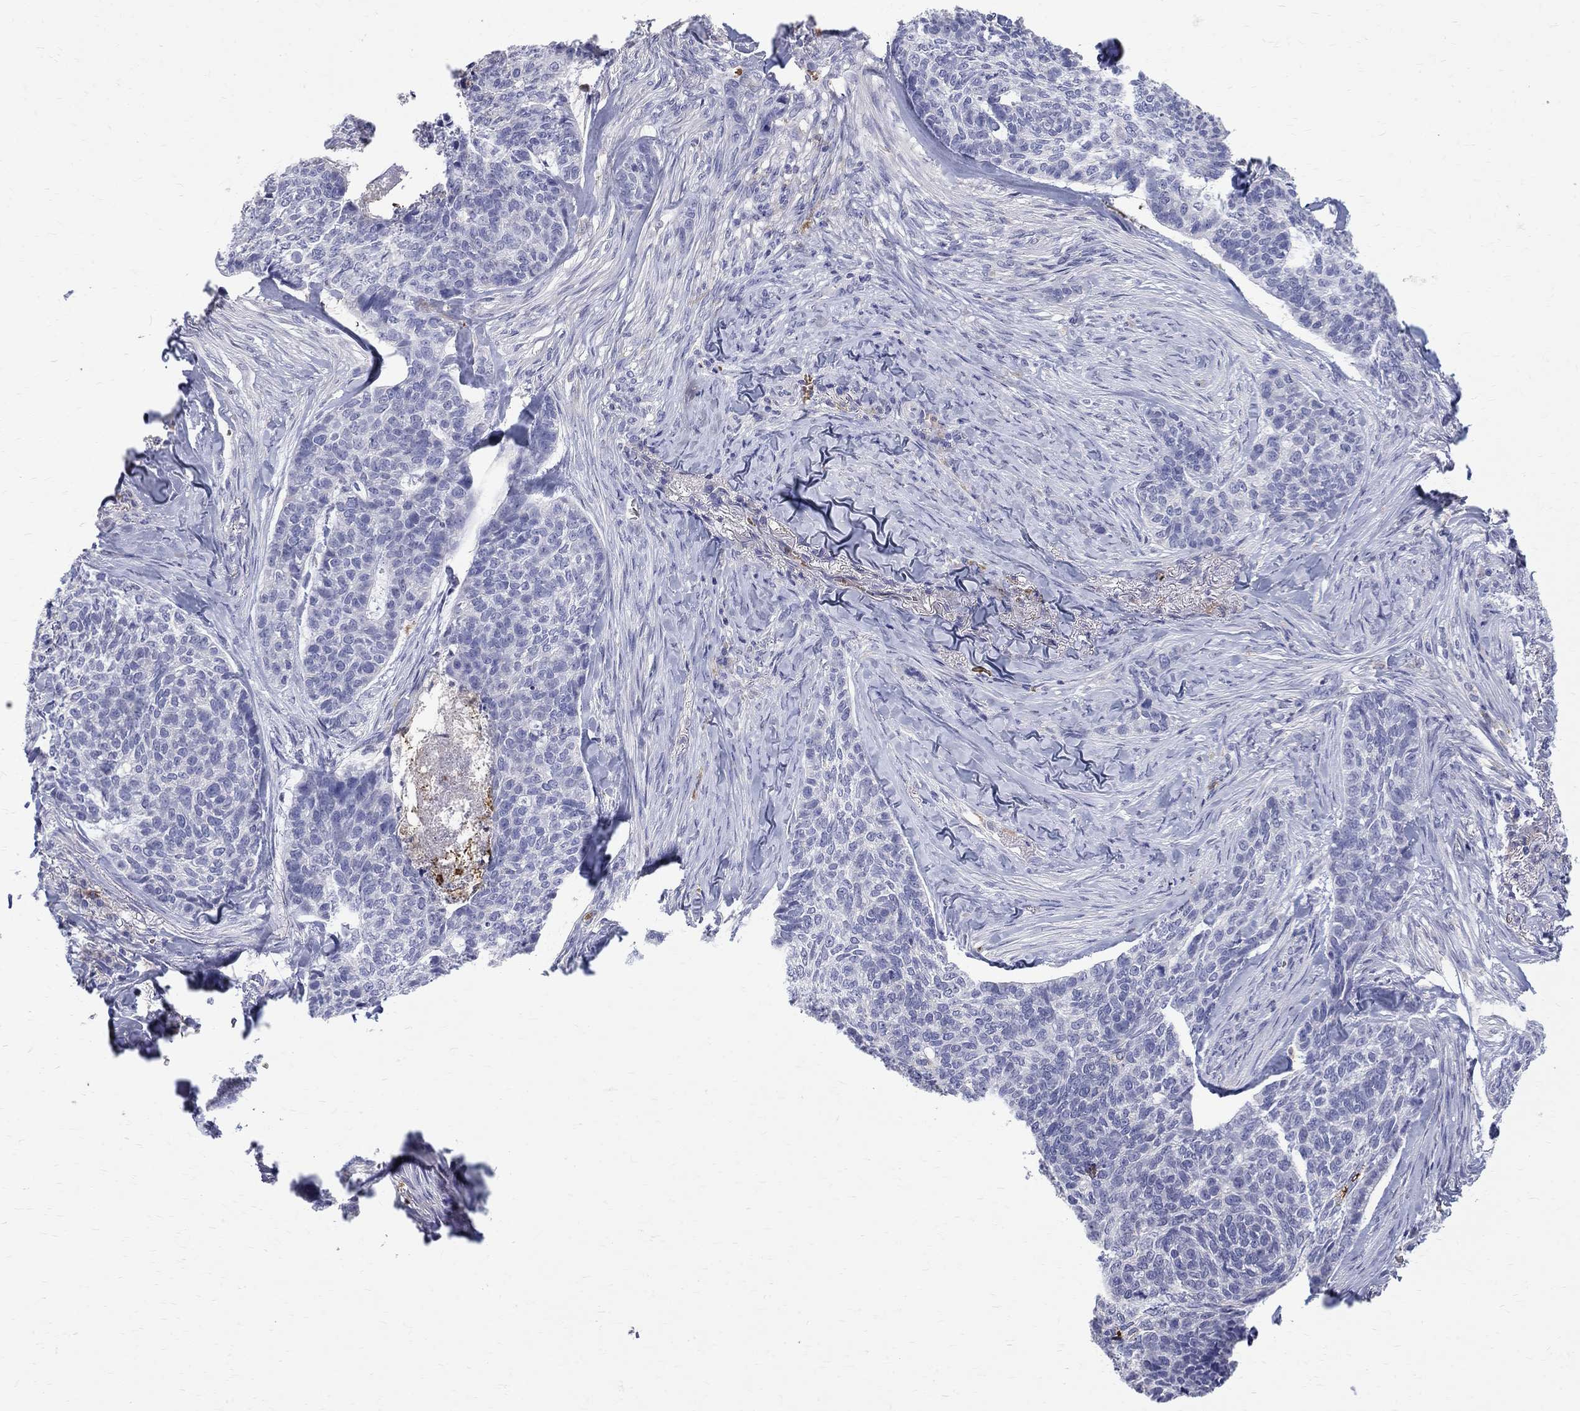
{"staining": {"intensity": "negative", "quantity": "none", "location": "none"}, "tissue": "skin cancer", "cell_type": "Tumor cells", "image_type": "cancer", "snomed": [{"axis": "morphology", "description": "Basal cell carcinoma"}, {"axis": "topography", "description": "Skin"}], "caption": "DAB immunohistochemical staining of basal cell carcinoma (skin) reveals no significant staining in tumor cells.", "gene": "AGER", "patient": {"sex": "female", "age": 69}}